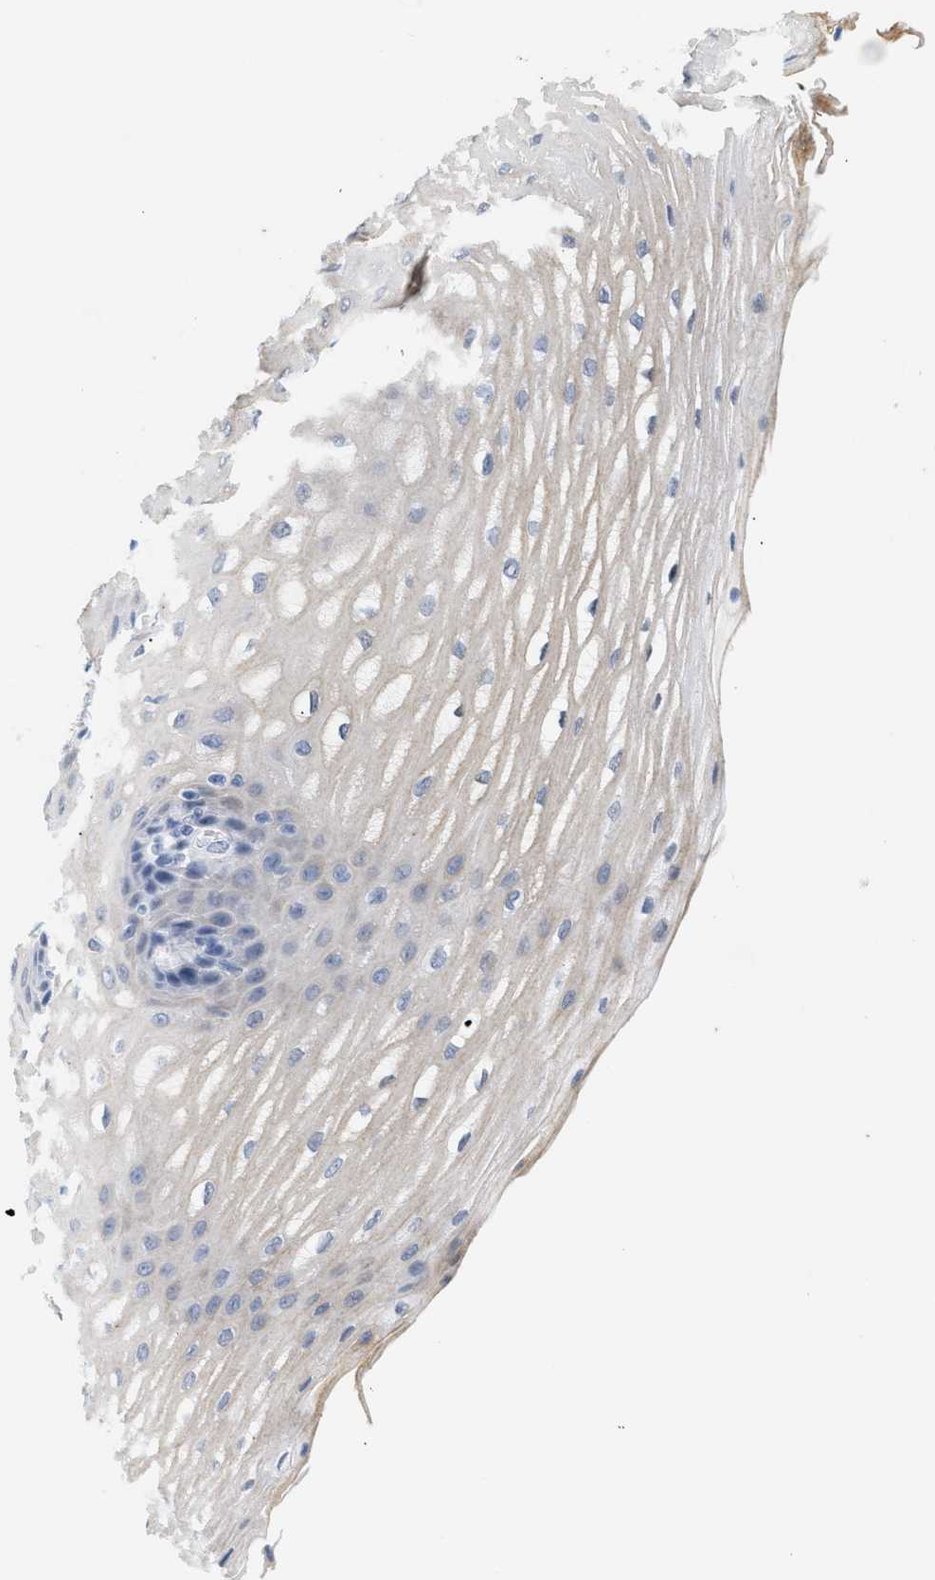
{"staining": {"intensity": "weak", "quantity": "<25%", "location": "cytoplasmic/membranous"}, "tissue": "esophagus", "cell_type": "Squamous epithelial cells", "image_type": "normal", "snomed": [{"axis": "morphology", "description": "Normal tissue, NOS"}, {"axis": "topography", "description": "Esophagus"}], "caption": "An immunohistochemistry (IHC) micrograph of normal esophagus is shown. There is no staining in squamous epithelial cells of esophagus.", "gene": "ELN", "patient": {"sex": "male", "age": 54}}